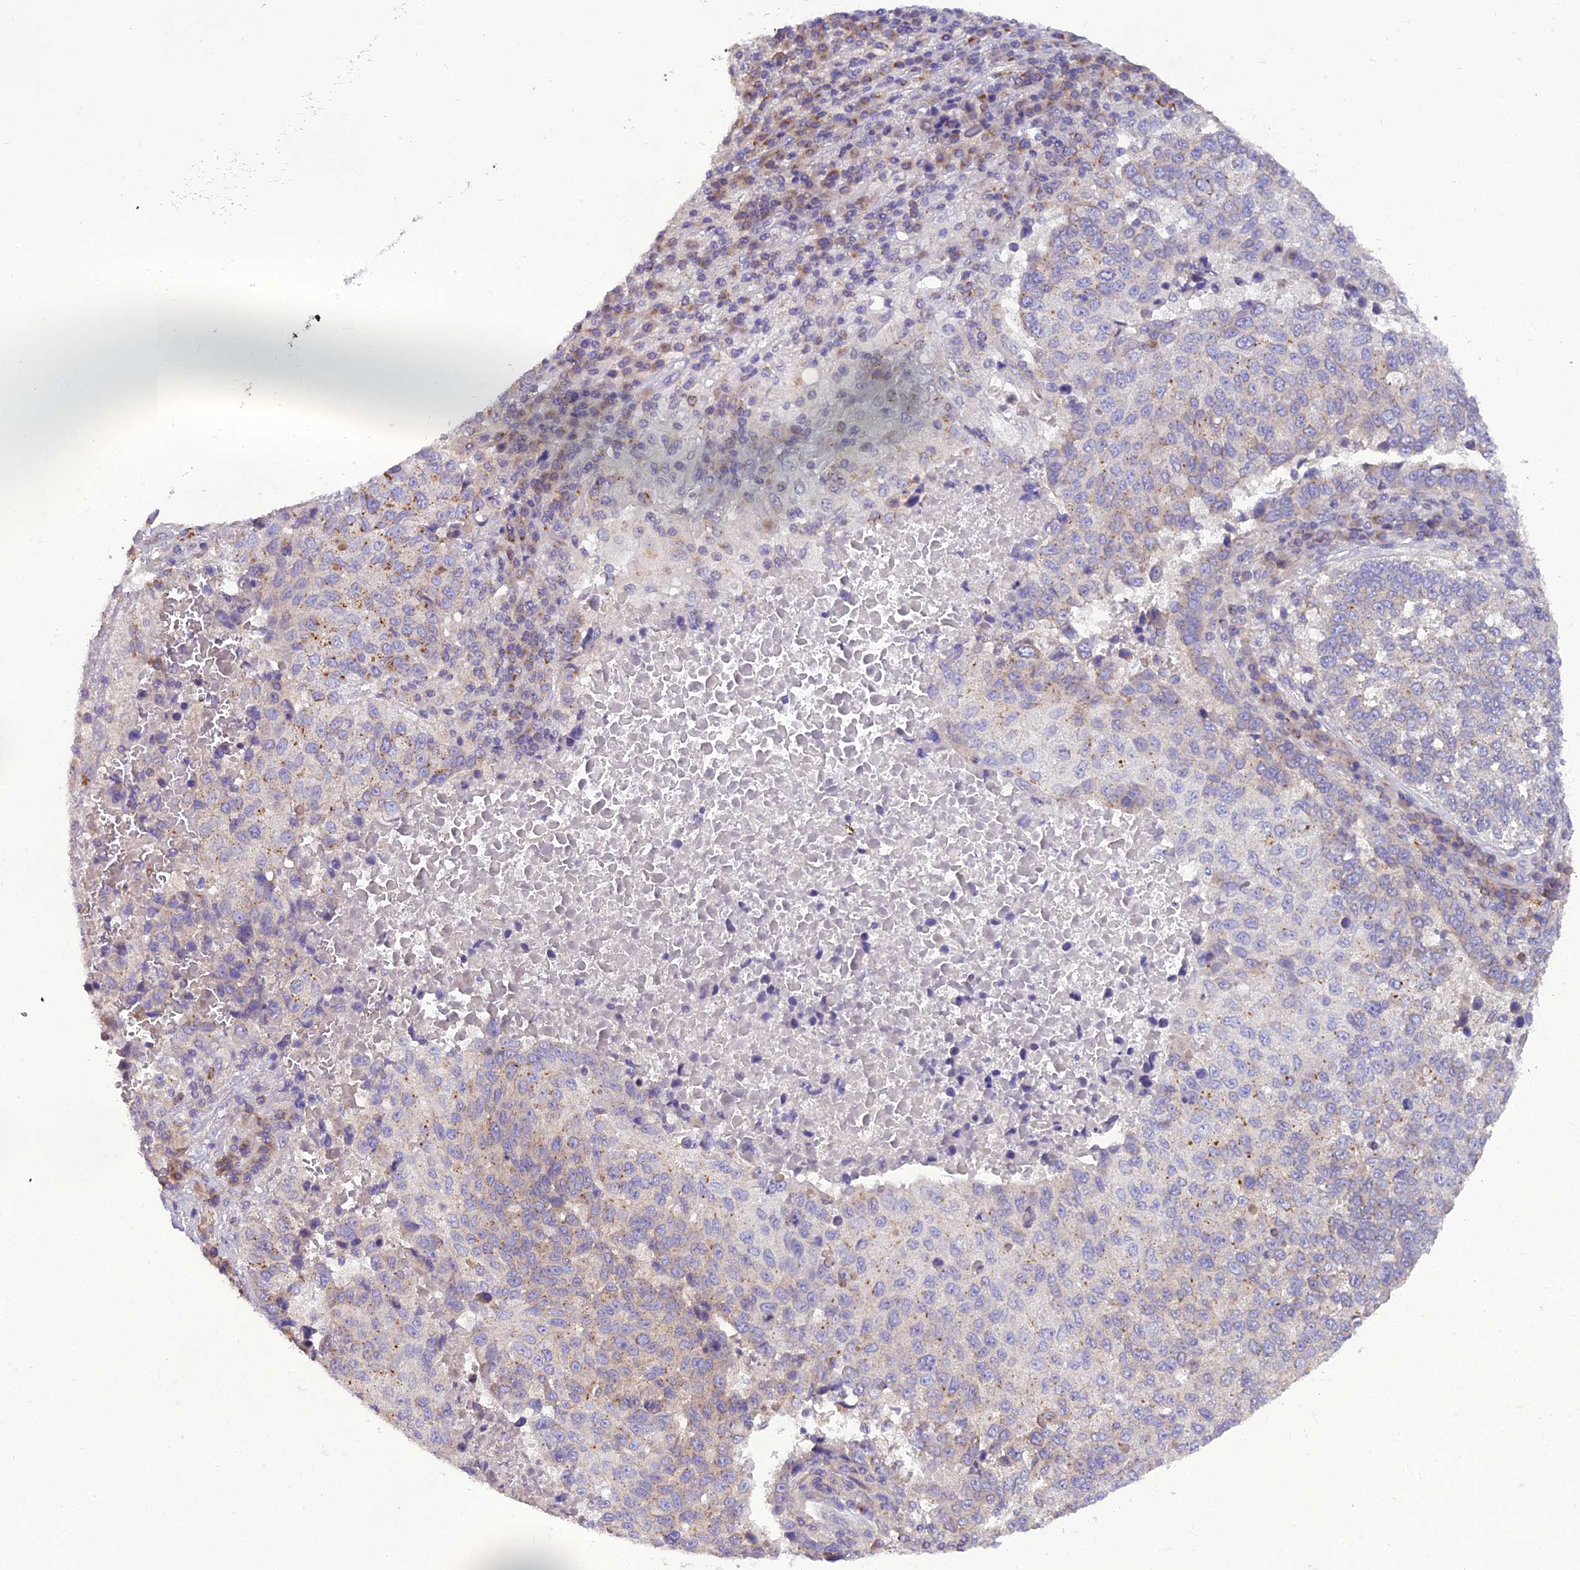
{"staining": {"intensity": "weak", "quantity": "25%-75%", "location": "cytoplasmic/membranous"}, "tissue": "lung cancer", "cell_type": "Tumor cells", "image_type": "cancer", "snomed": [{"axis": "morphology", "description": "Squamous cell carcinoma, NOS"}, {"axis": "topography", "description": "Lung"}], "caption": "Tumor cells reveal low levels of weak cytoplasmic/membranous expression in about 25%-75% of cells in human squamous cell carcinoma (lung).", "gene": "GOLPH3", "patient": {"sex": "male", "age": 73}}